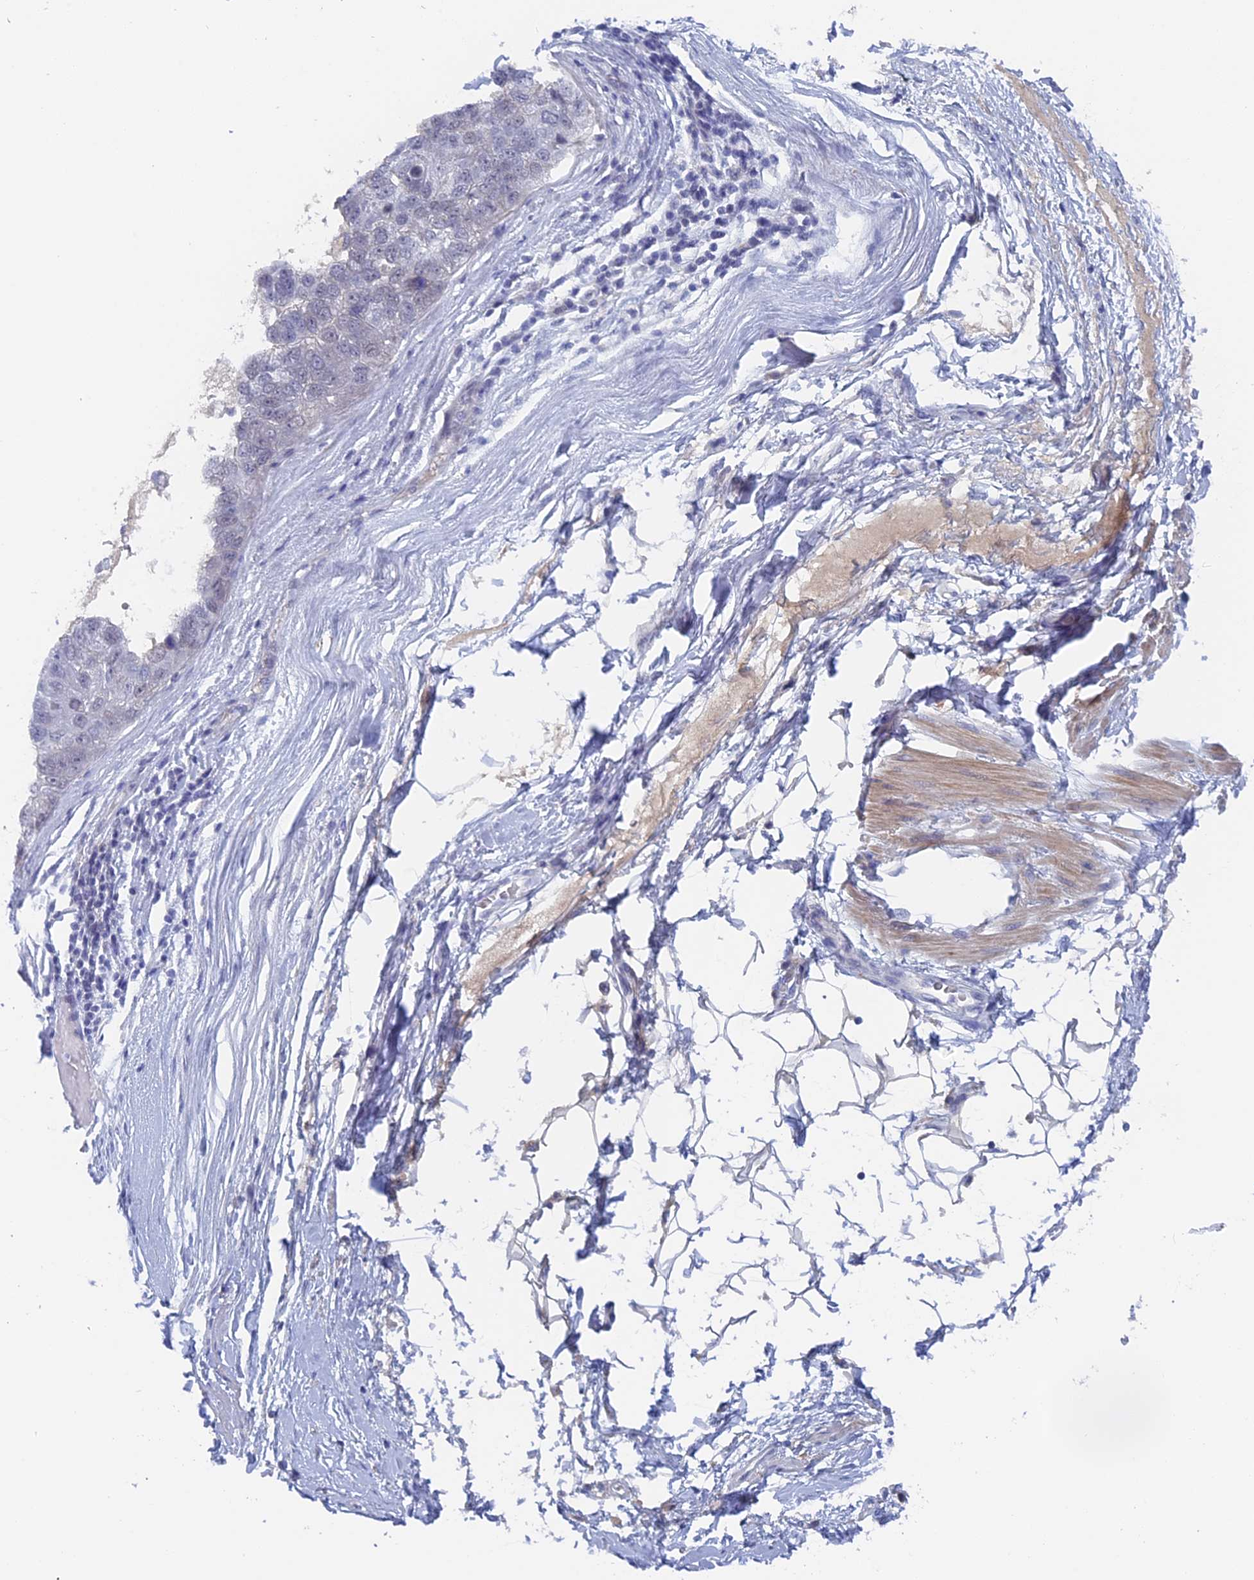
{"staining": {"intensity": "negative", "quantity": "none", "location": "none"}, "tissue": "pancreatic cancer", "cell_type": "Tumor cells", "image_type": "cancer", "snomed": [{"axis": "morphology", "description": "Adenocarcinoma, NOS"}, {"axis": "topography", "description": "Pancreas"}], "caption": "High power microscopy micrograph of an IHC image of pancreatic cancer, revealing no significant positivity in tumor cells. Nuclei are stained in blue.", "gene": "BRD2", "patient": {"sex": "female", "age": 61}}